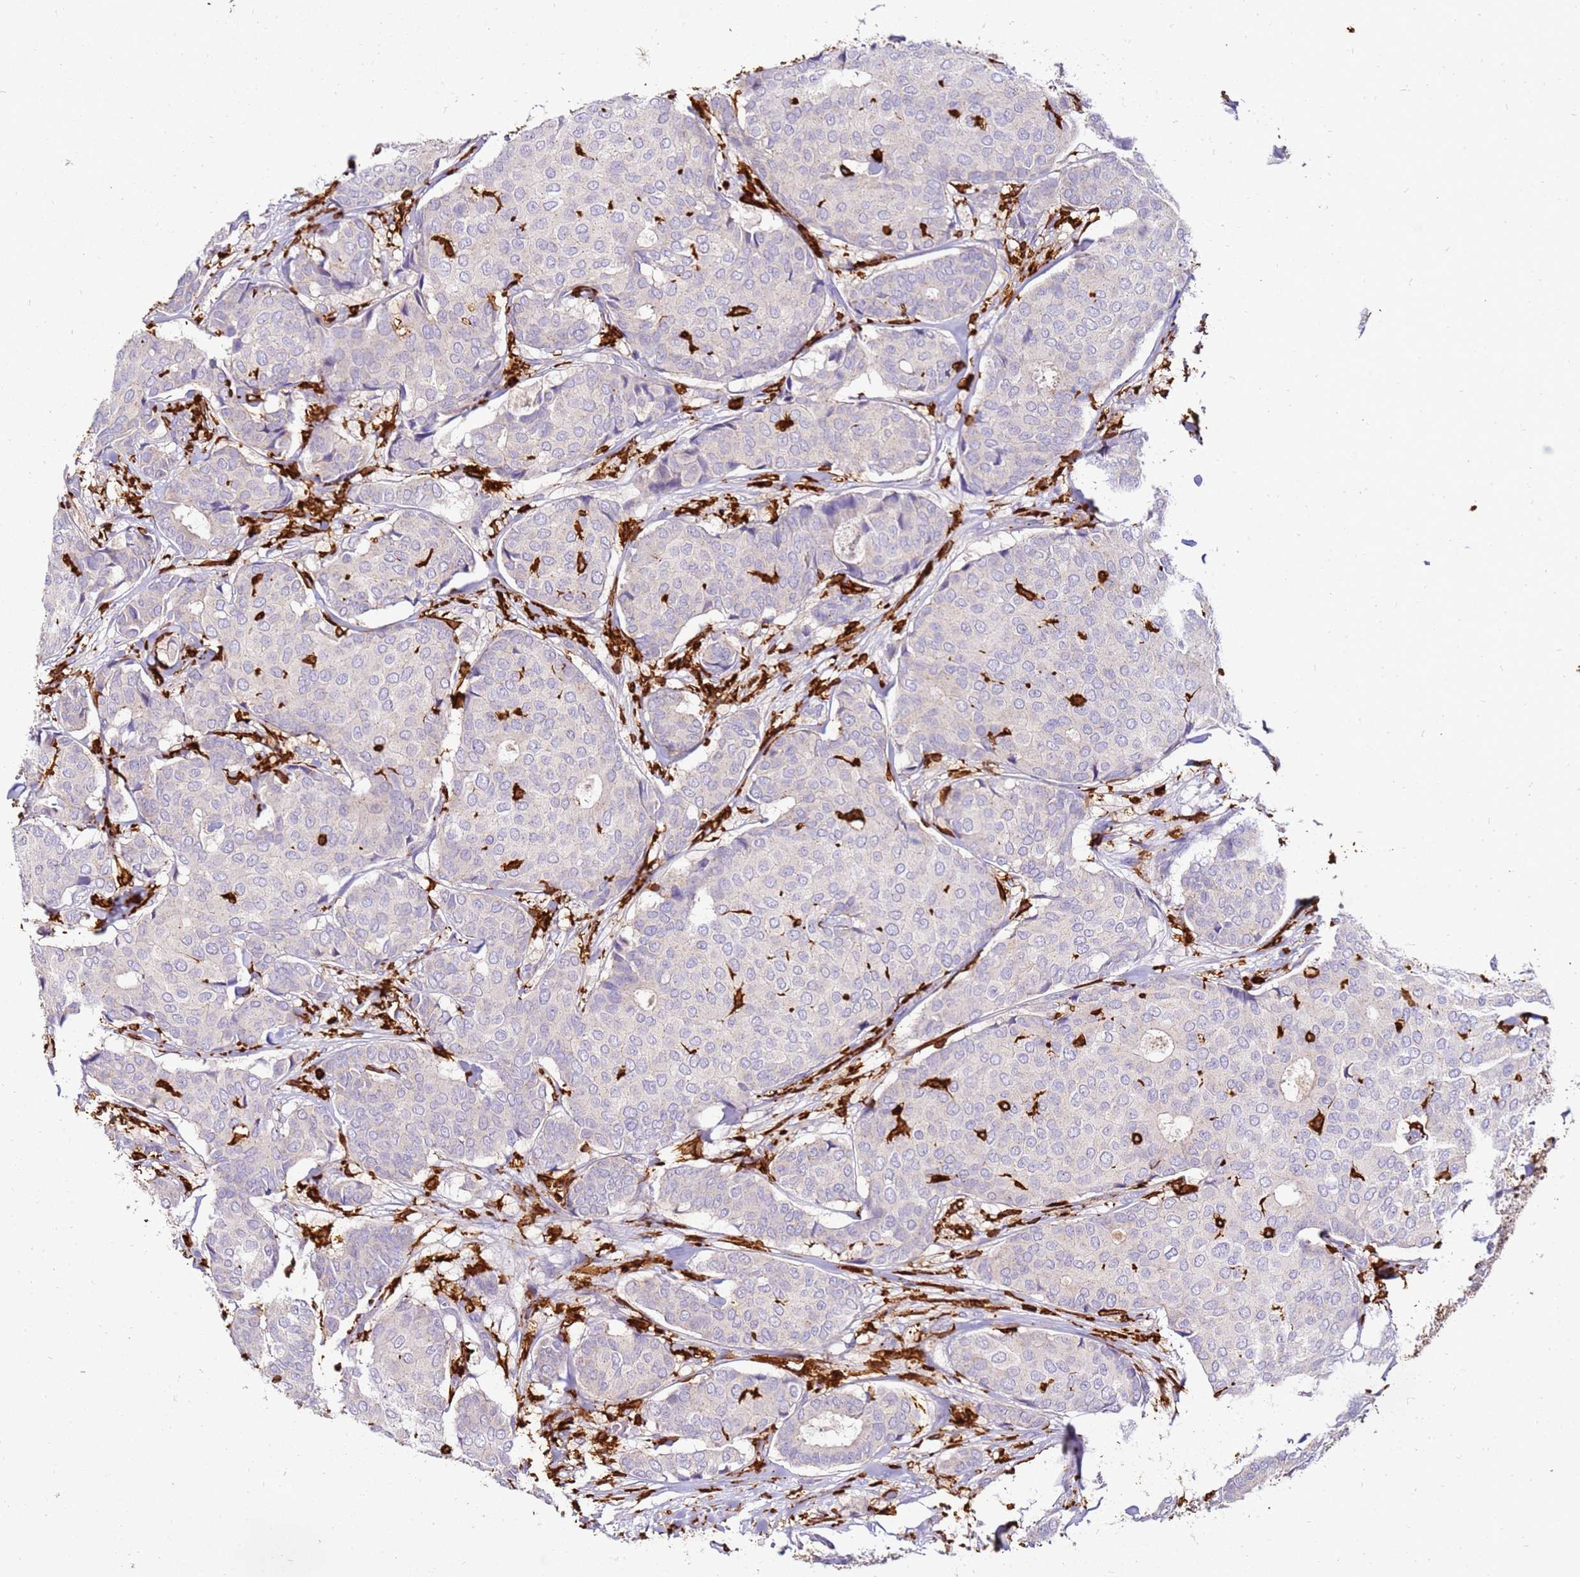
{"staining": {"intensity": "negative", "quantity": "none", "location": "none"}, "tissue": "breast cancer", "cell_type": "Tumor cells", "image_type": "cancer", "snomed": [{"axis": "morphology", "description": "Duct carcinoma"}, {"axis": "topography", "description": "Breast"}], "caption": "Immunohistochemical staining of human breast cancer (infiltrating ductal carcinoma) demonstrates no significant positivity in tumor cells.", "gene": "CORO1A", "patient": {"sex": "female", "age": 75}}